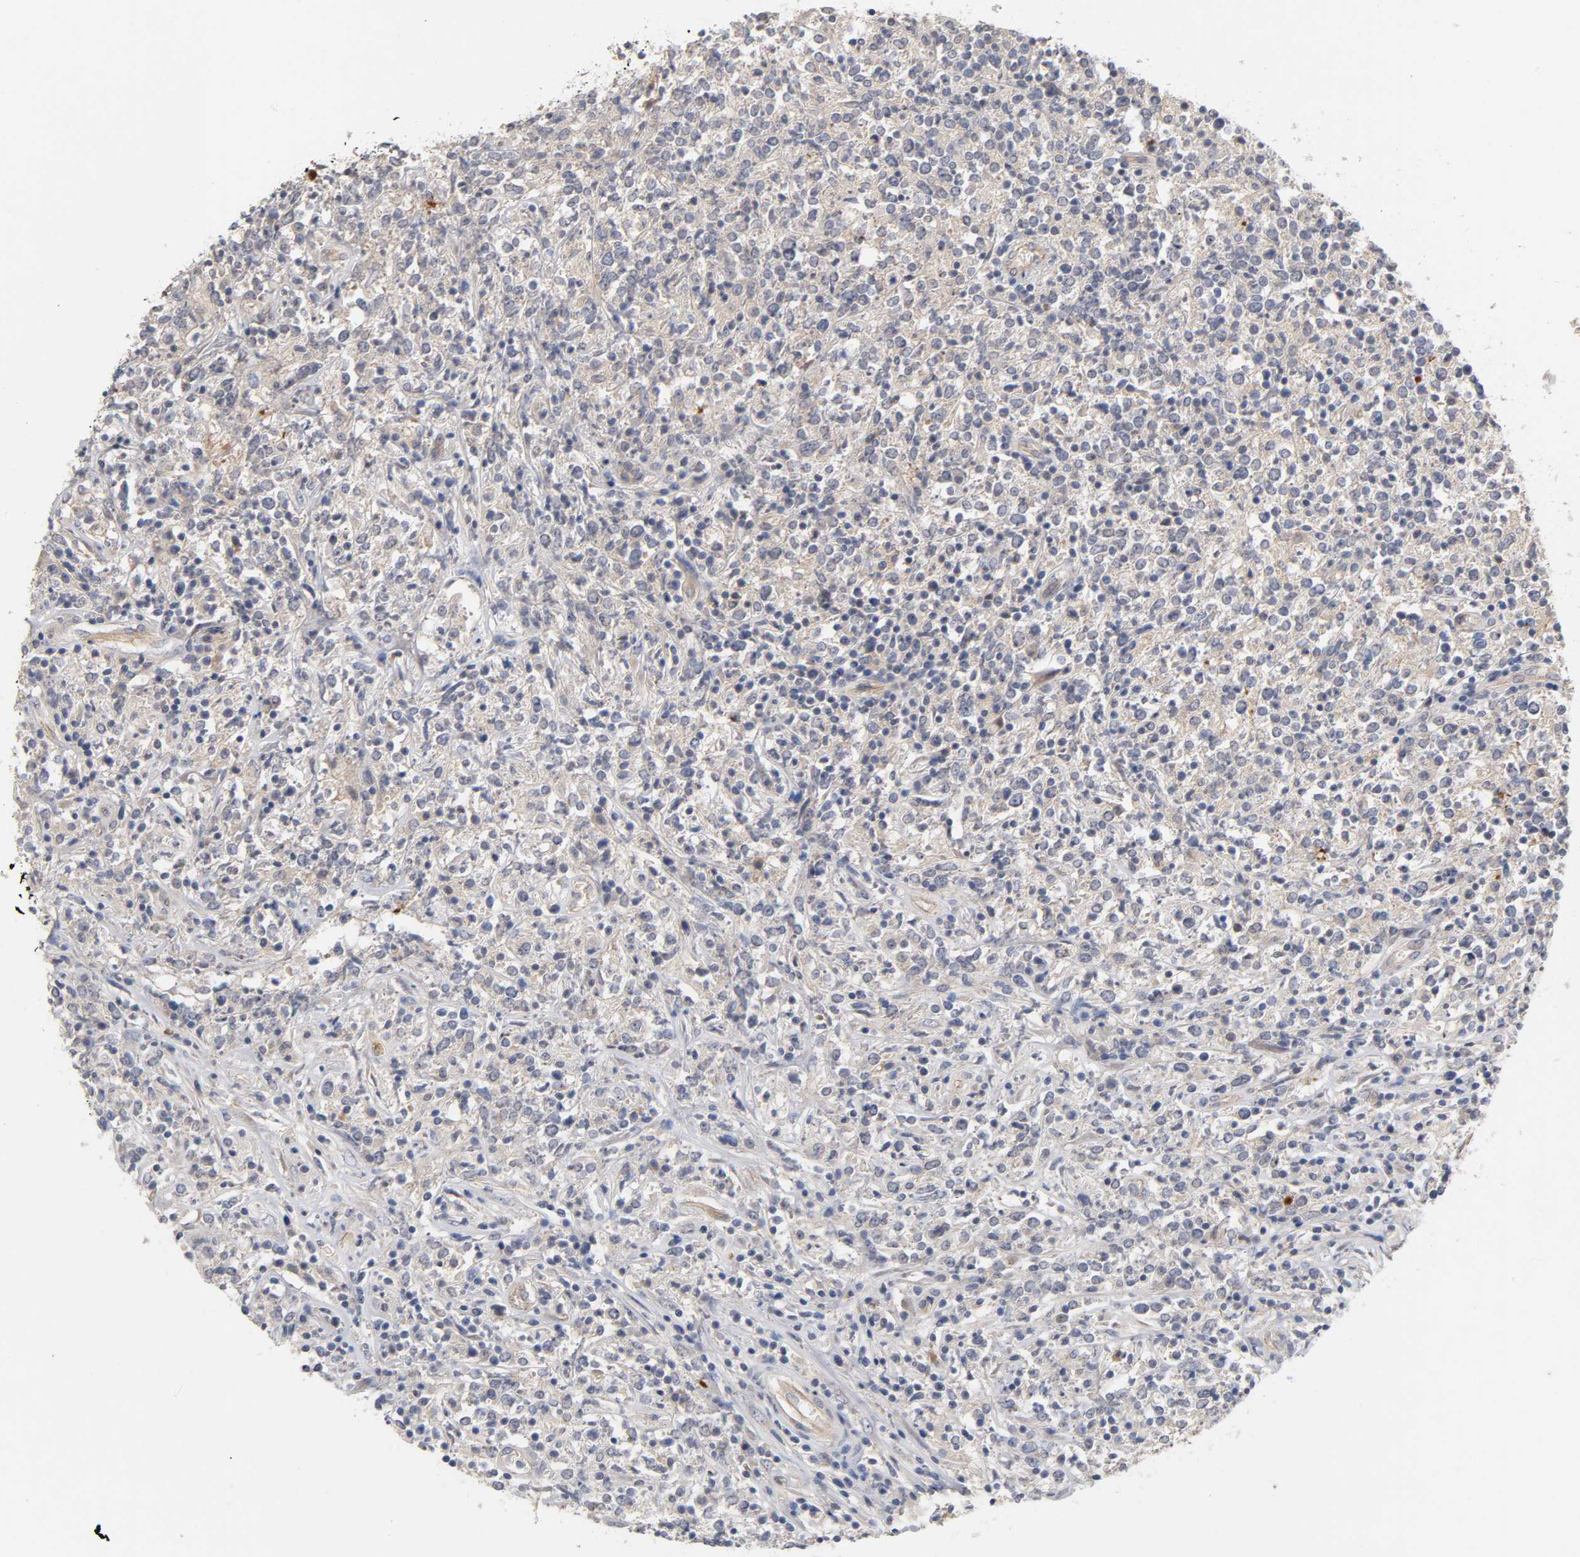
{"staining": {"intensity": "weak", "quantity": ">75%", "location": "cytoplasmic/membranous"}, "tissue": "lymphoma", "cell_type": "Tumor cells", "image_type": "cancer", "snomed": [{"axis": "morphology", "description": "Malignant lymphoma, non-Hodgkin's type, High grade"}, {"axis": "topography", "description": "Lymph node"}], "caption": "Immunohistochemical staining of high-grade malignant lymphoma, non-Hodgkin's type reveals weak cytoplasmic/membranous protein positivity in approximately >75% of tumor cells.", "gene": "PDZD11", "patient": {"sex": "female", "age": 84}}